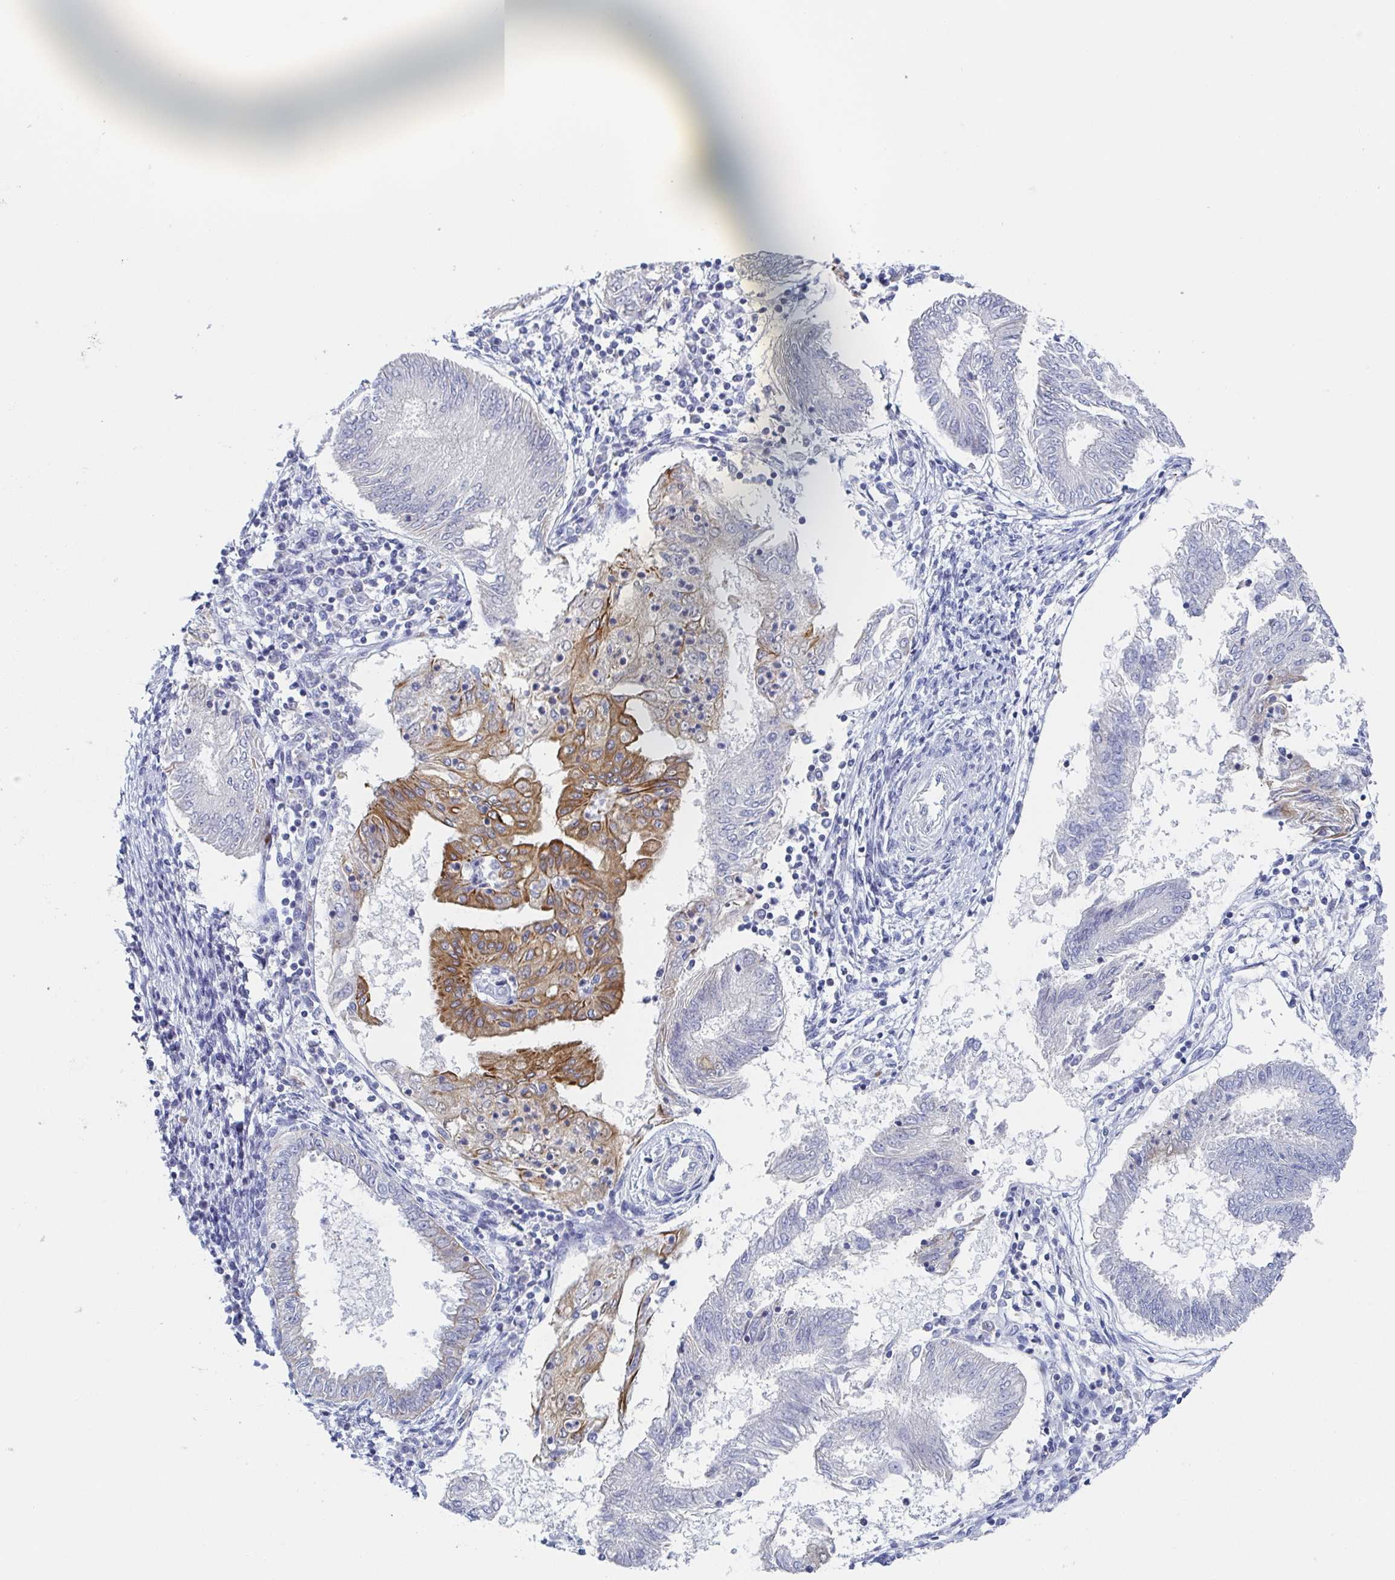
{"staining": {"intensity": "moderate", "quantity": "<25%", "location": "cytoplasmic/membranous"}, "tissue": "endometrial cancer", "cell_type": "Tumor cells", "image_type": "cancer", "snomed": [{"axis": "morphology", "description": "Adenocarcinoma, NOS"}, {"axis": "topography", "description": "Endometrium"}], "caption": "Immunohistochemical staining of human adenocarcinoma (endometrial) exhibits moderate cytoplasmic/membranous protein staining in about <25% of tumor cells. The staining was performed using DAB, with brown indicating positive protein expression. Nuclei are stained blue with hematoxylin.", "gene": "RHOV", "patient": {"sex": "female", "age": 68}}